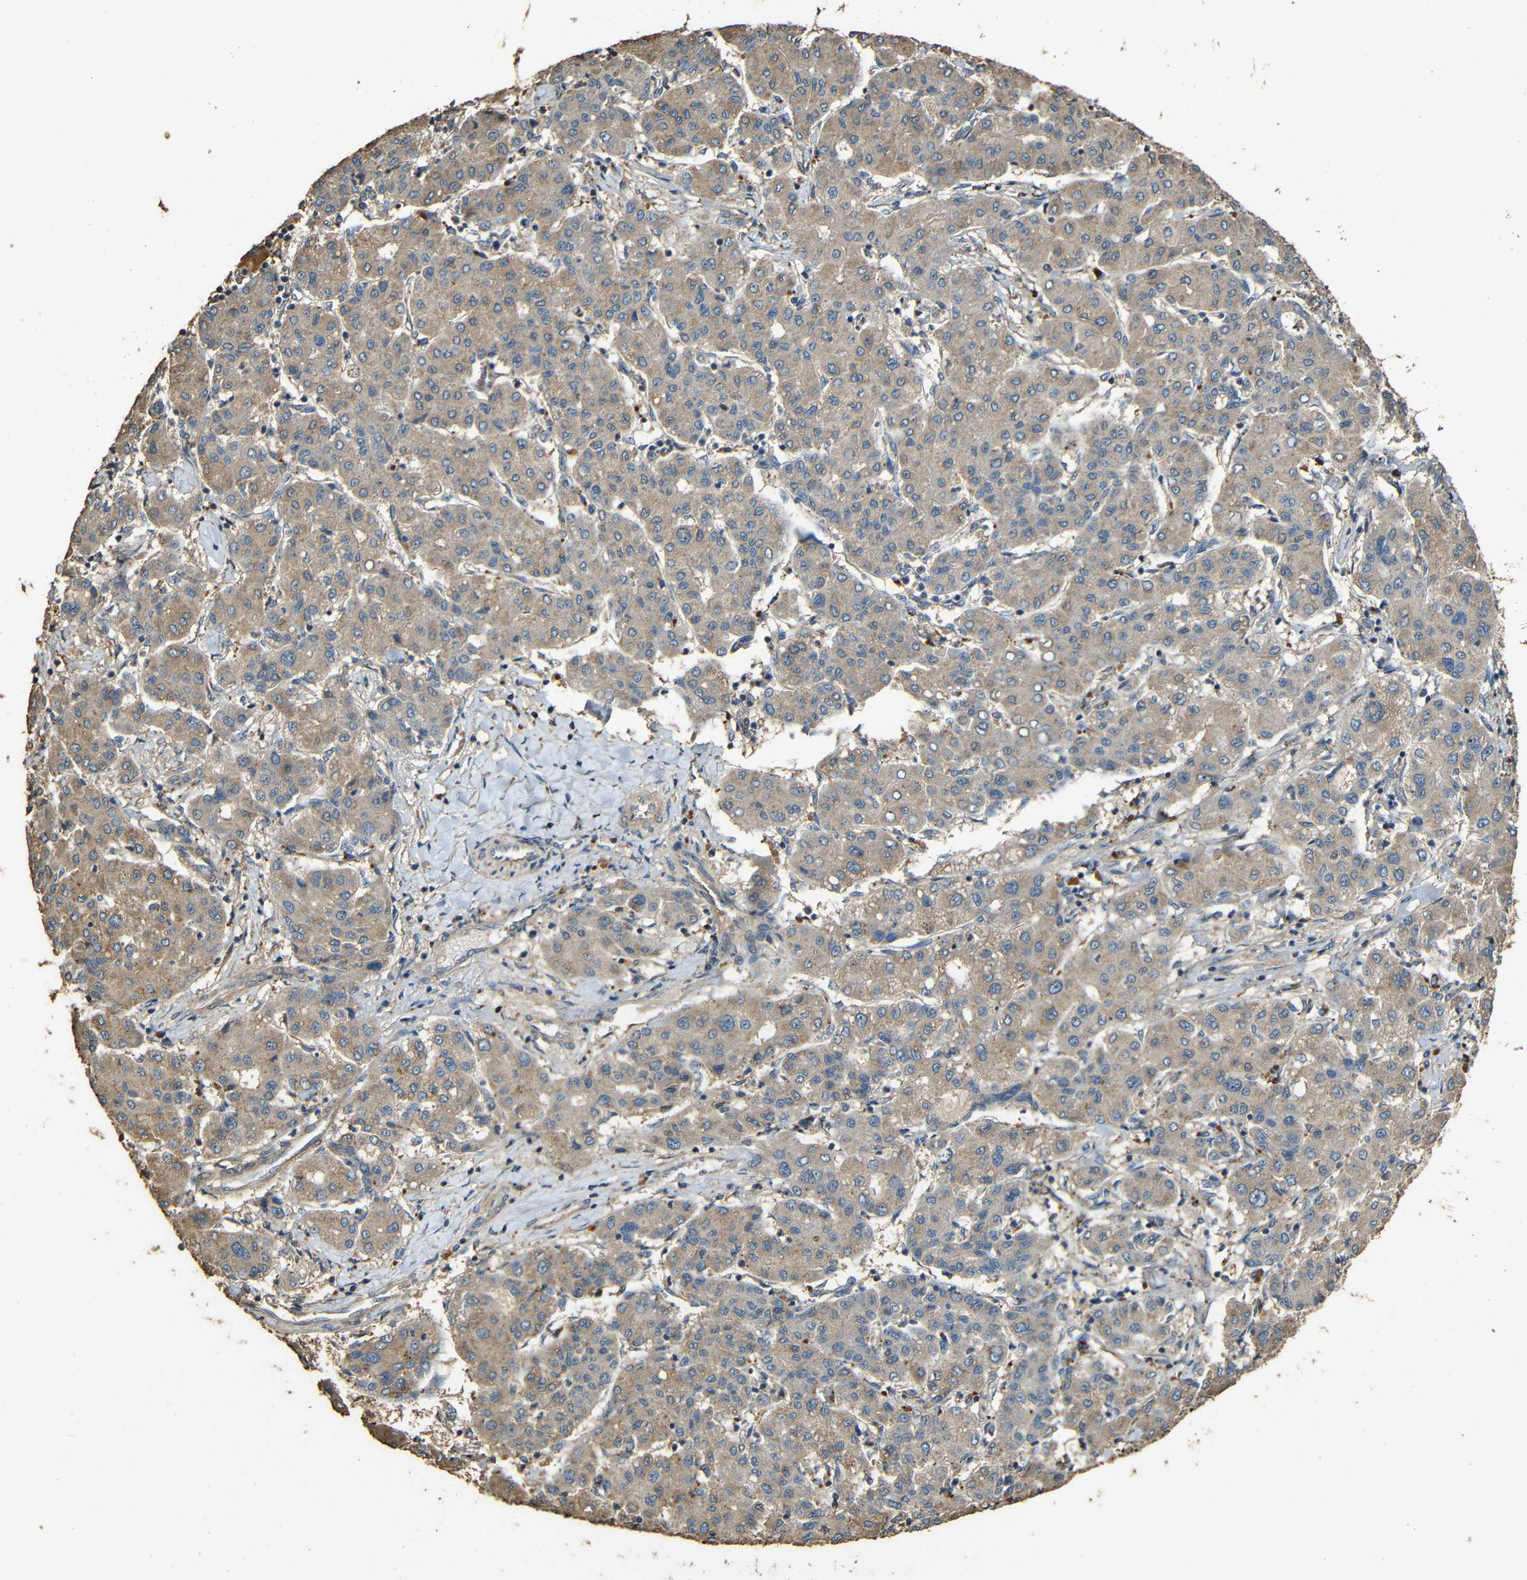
{"staining": {"intensity": "weak", "quantity": ">75%", "location": "cytoplasmic/membranous"}, "tissue": "liver cancer", "cell_type": "Tumor cells", "image_type": "cancer", "snomed": [{"axis": "morphology", "description": "Carcinoma, Hepatocellular, NOS"}, {"axis": "topography", "description": "Liver"}], "caption": "Immunohistochemical staining of hepatocellular carcinoma (liver) displays low levels of weak cytoplasmic/membranous expression in approximately >75% of tumor cells. The staining was performed using DAB (3,3'-diaminobenzidine) to visualize the protein expression in brown, while the nuclei were stained in blue with hematoxylin (Magnification: 20x).", "gene": "PDE5A", "patient": {"sex": "male", "age": 65}}